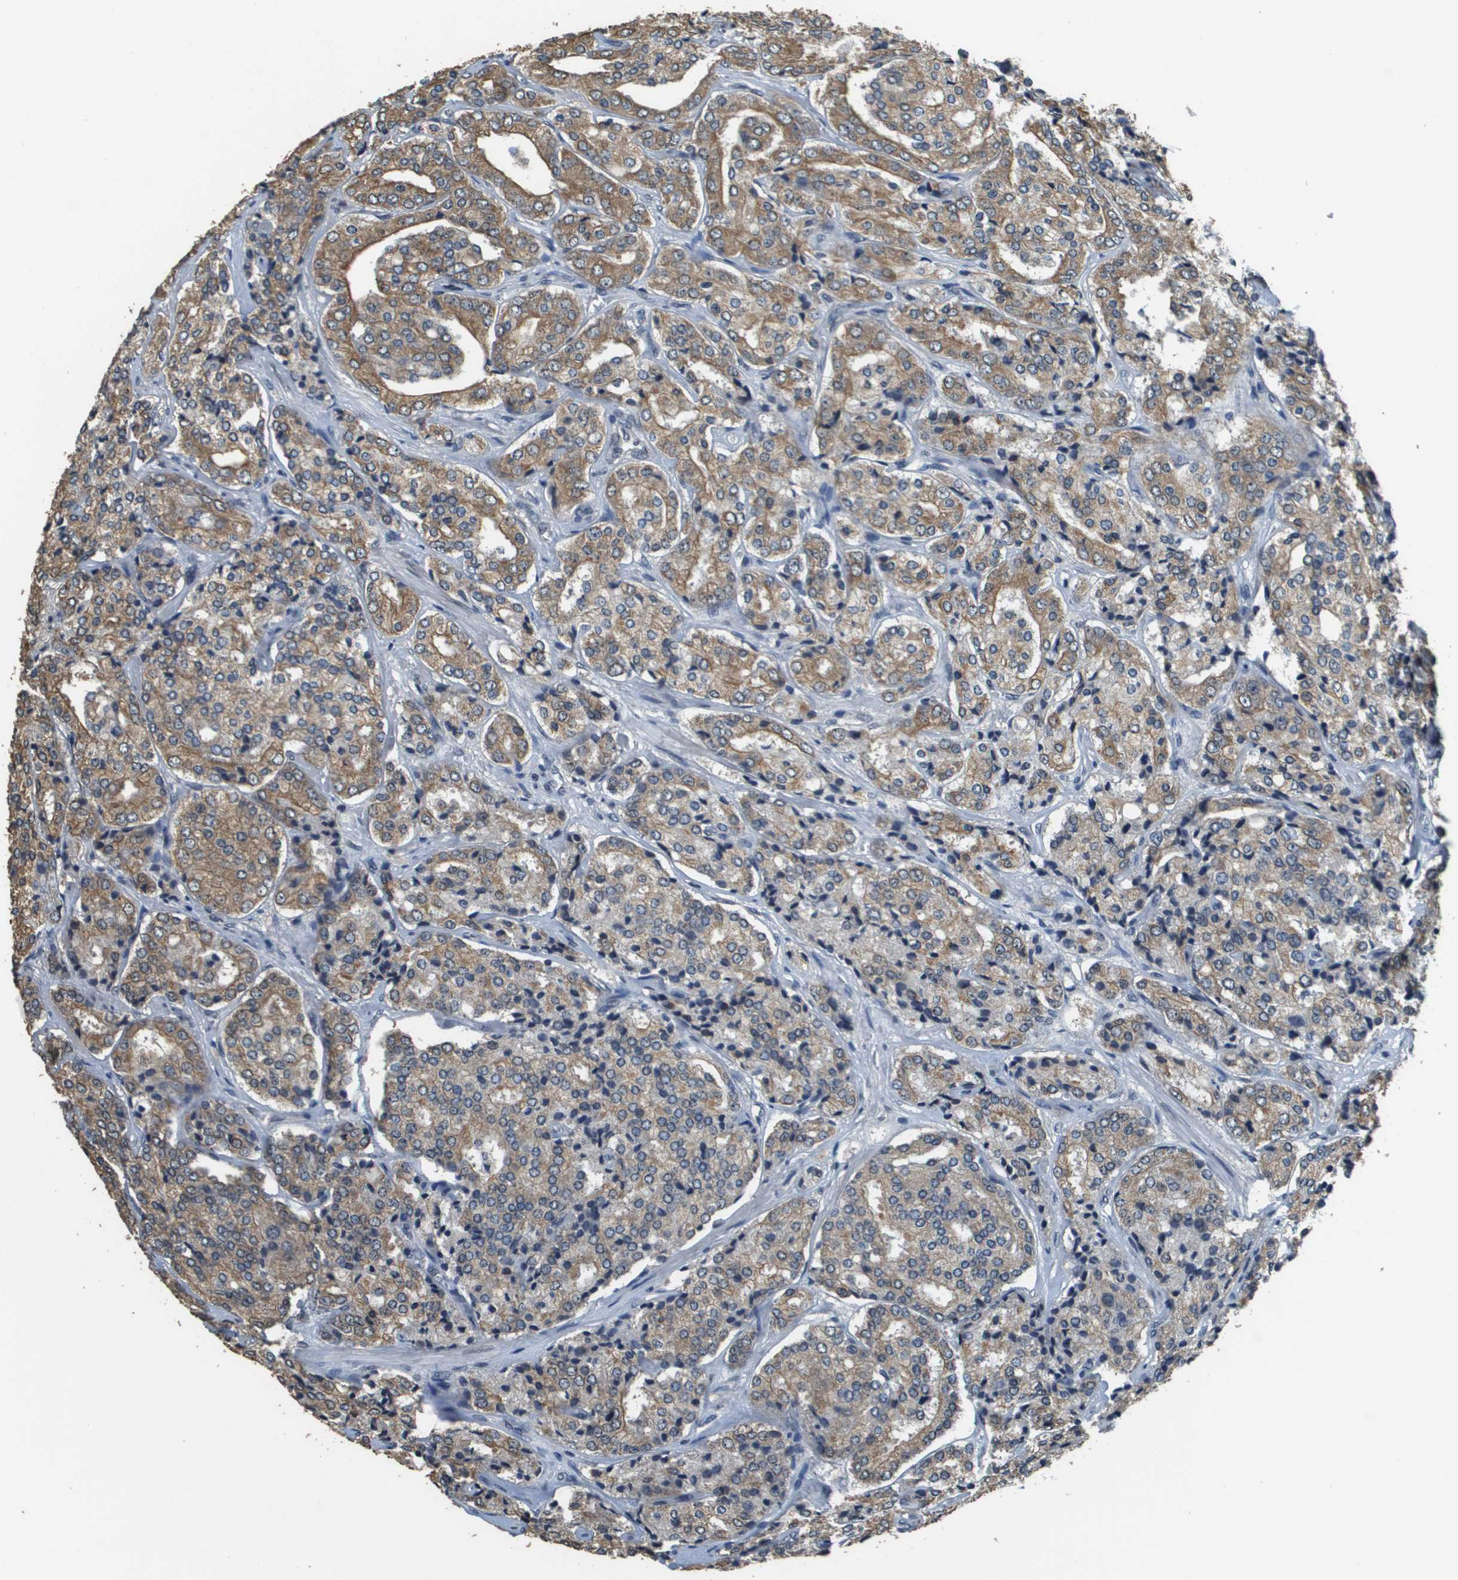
{"staining": {"intensity": "moderate", "quantity": ">75%", "location": "cytoplasmic/membranous"}, "tissue": "prostate cancer", "cell_type": "Tumor cells", "image_type": "cancer", "snomed": [{"axis": "morphology", "description": "Adenocarcinoma, High grade"}, {"axis": "topography", "description": "Prostate"}], "caption": "A brown stain labels moderate cytoplasmic/membranous staining of a protein in human prostate adenocarcinoma (high-grade) tumor cells.", "gene": "FANCC", "patient": {"sex": "male", "age": 65}}